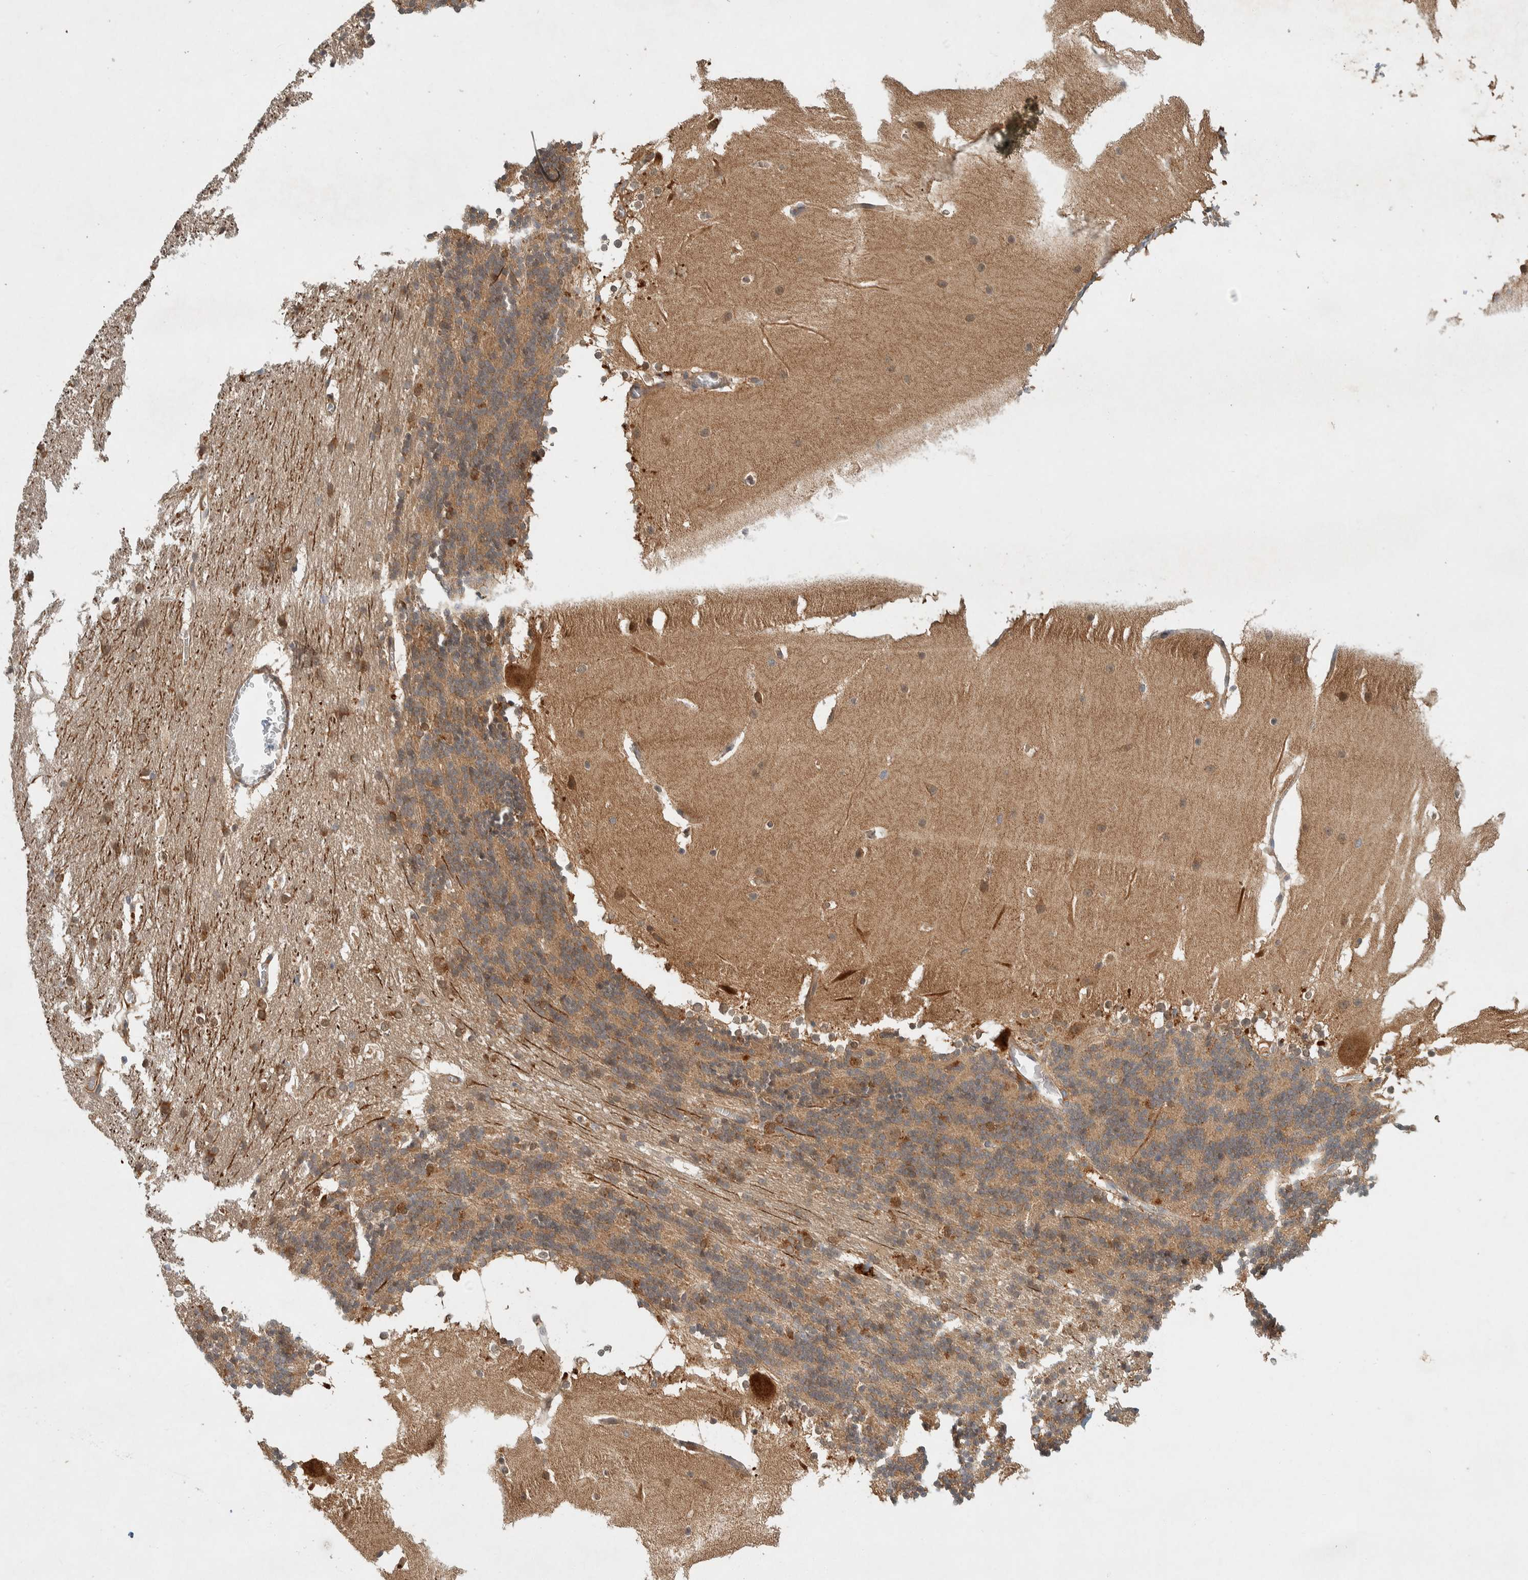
{"staining": {"intensity": "weak", "quantity": "25%-75%", "location": "cytoplasmic/membranous"}, "tissue": "cerebellum", "cell_type": "Cells in granular layer", "image_type": "normal", "snomed": [{"axis": "morphology", "description": "Normal tissue, NOS"}, {"axis": "topography", "description": "Cerebellum"}], "caption": "Weak cytoplasmic/membranous protein expression is seen in about 25%-75% of cells in granular layer in cerebellum.", "gene": "PXK", "patient": {"sex": "female", "age": 19}}